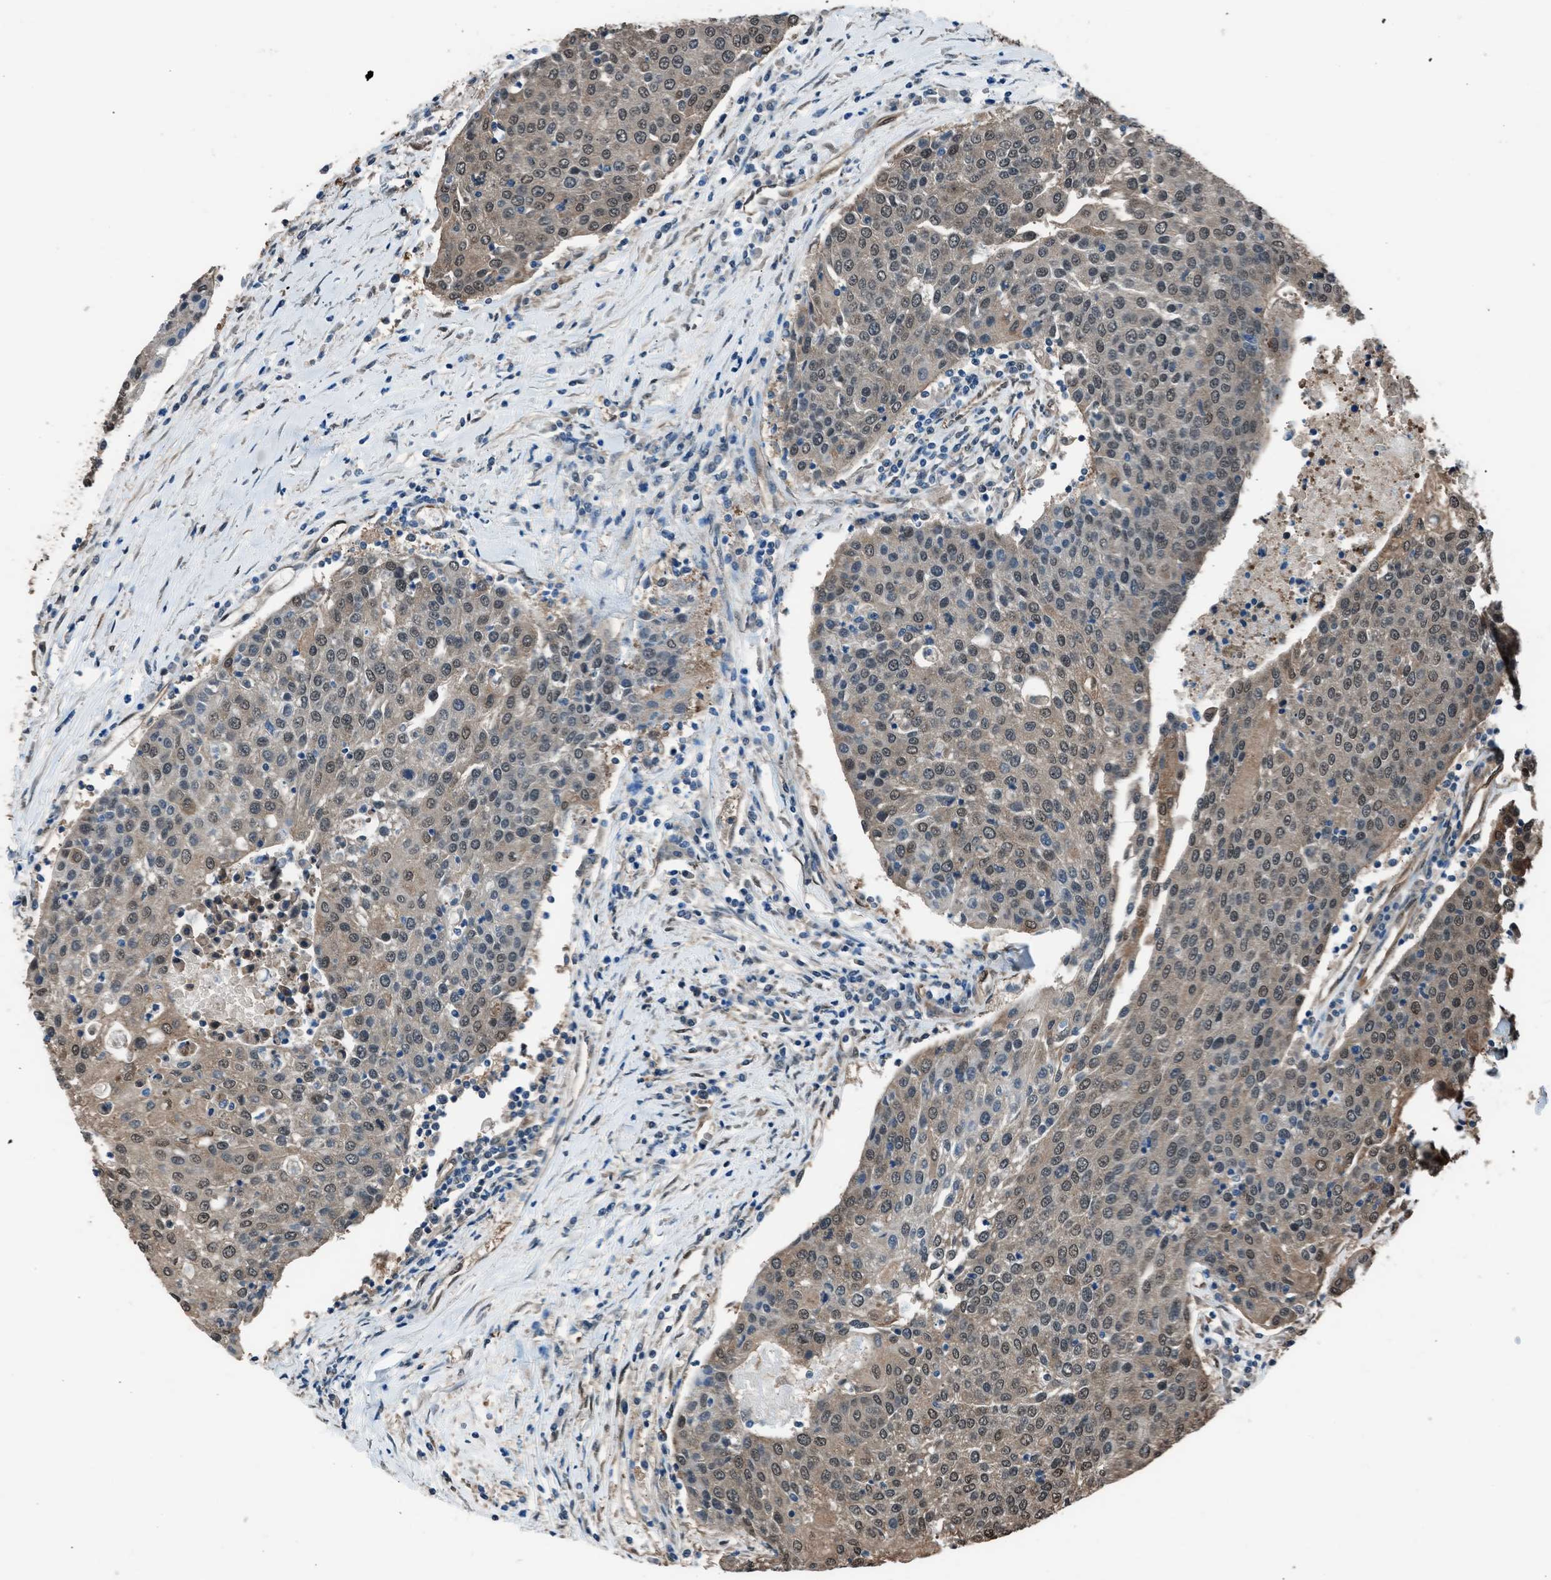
{"staining": {"intensity": "moderate", "quantity": ">75%", "location": "cytoplasmic/membranous,nuclear"}, "tissue": "urothelial cancer", "cell_type": "Tumor cells", "image_type": "cancer", "snomed": [{"axis": "morphology", "description": "Urothelial carcinoma, High grade"}, {"axis": "topography", "description": "Urinary bladder"}], "caption": "DAB immunohistochemical staining of high-grade urothelial carcinoma demonstrates moderate cytoplasmic/membranous and nuclear protein positivity in about >75% of tumor cells.", "gene": "YWHAG", "patient": {"sex": "female", "age": 85}}